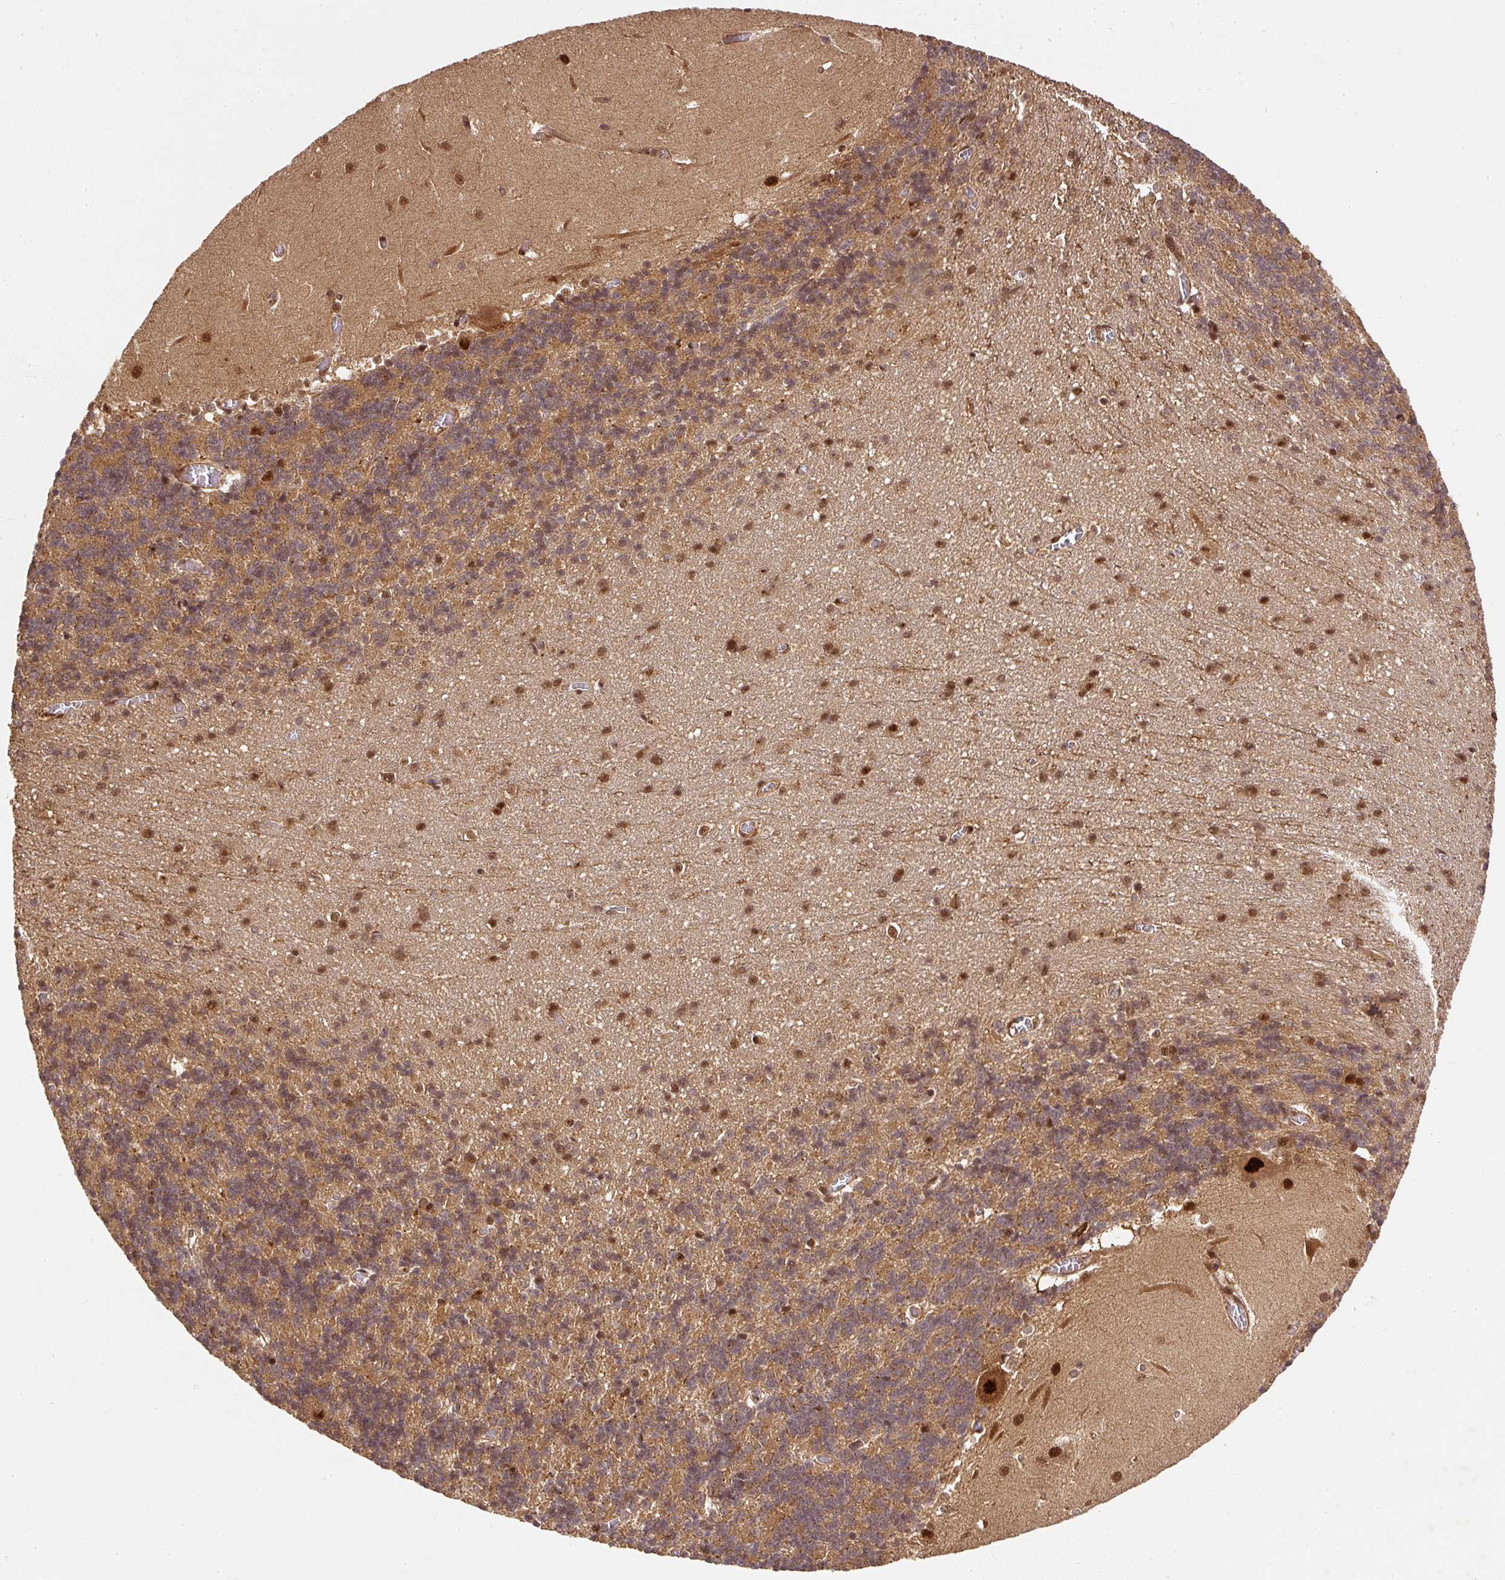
{"staining": {"intensity": "moderate", "quantity": ">75%", "location": "cytoplasmic/membranous,nuclear"}, "tissue": "cerebellum", "cell_type": "Cells in granular layer", "image_type": "normal", "snomed": [{"axis": "morphology", "description": "Normal tissue, NOS"}, {"axis": "topography", "description": "Cerebellum"}], "caption": "A histopathology image of cerebellum stained for a protein displays moderate cytoplasmic/membranous,nuclear brown staining in cells in granular layer.", "gene": "PSMD1", "patient": {"sex": "male", "age": 37}}